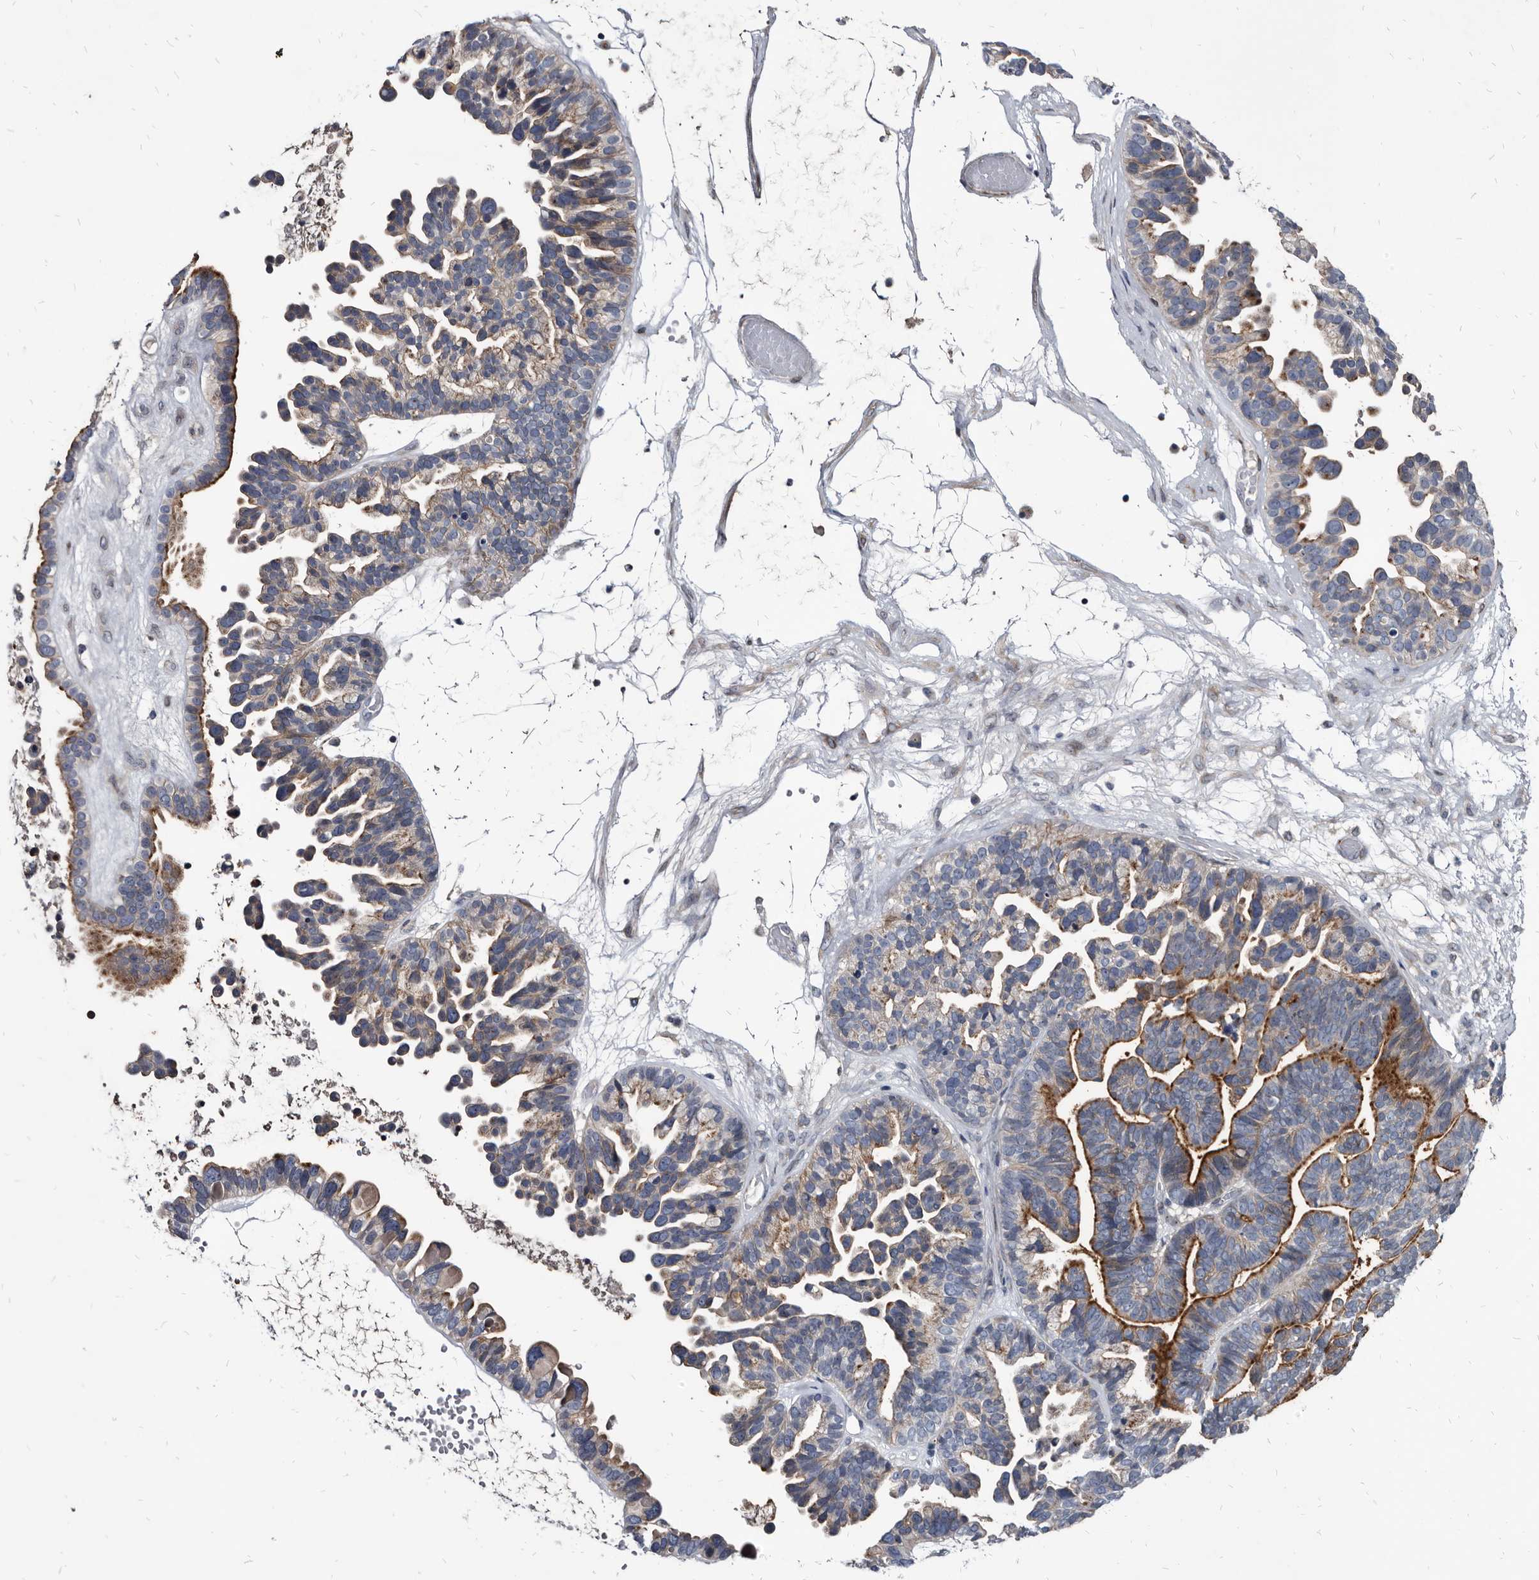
{"staining": {"intensity": "moderate", "quantity": "<25%", "location": "cytoplasmic/membranous"}, "tissue": "ovarian cancer", "cell_type": "Tumor cells", "image_type": "cancer", "snomed": [{"axis": "morphology", "description": "Cystadenocarcinoma, serous, NOS"}, {"axis": "topography", "description": "Ovary"}], "caption": "The image reveals staining of ovarian cancer (serous cystadenocarcinoma), revealing moderate cytoplasmic/membranous protein positivity (brown color) within tumor cells.", "gene": "PRSS8", "patient": {"sex": "female", "age": 56}}